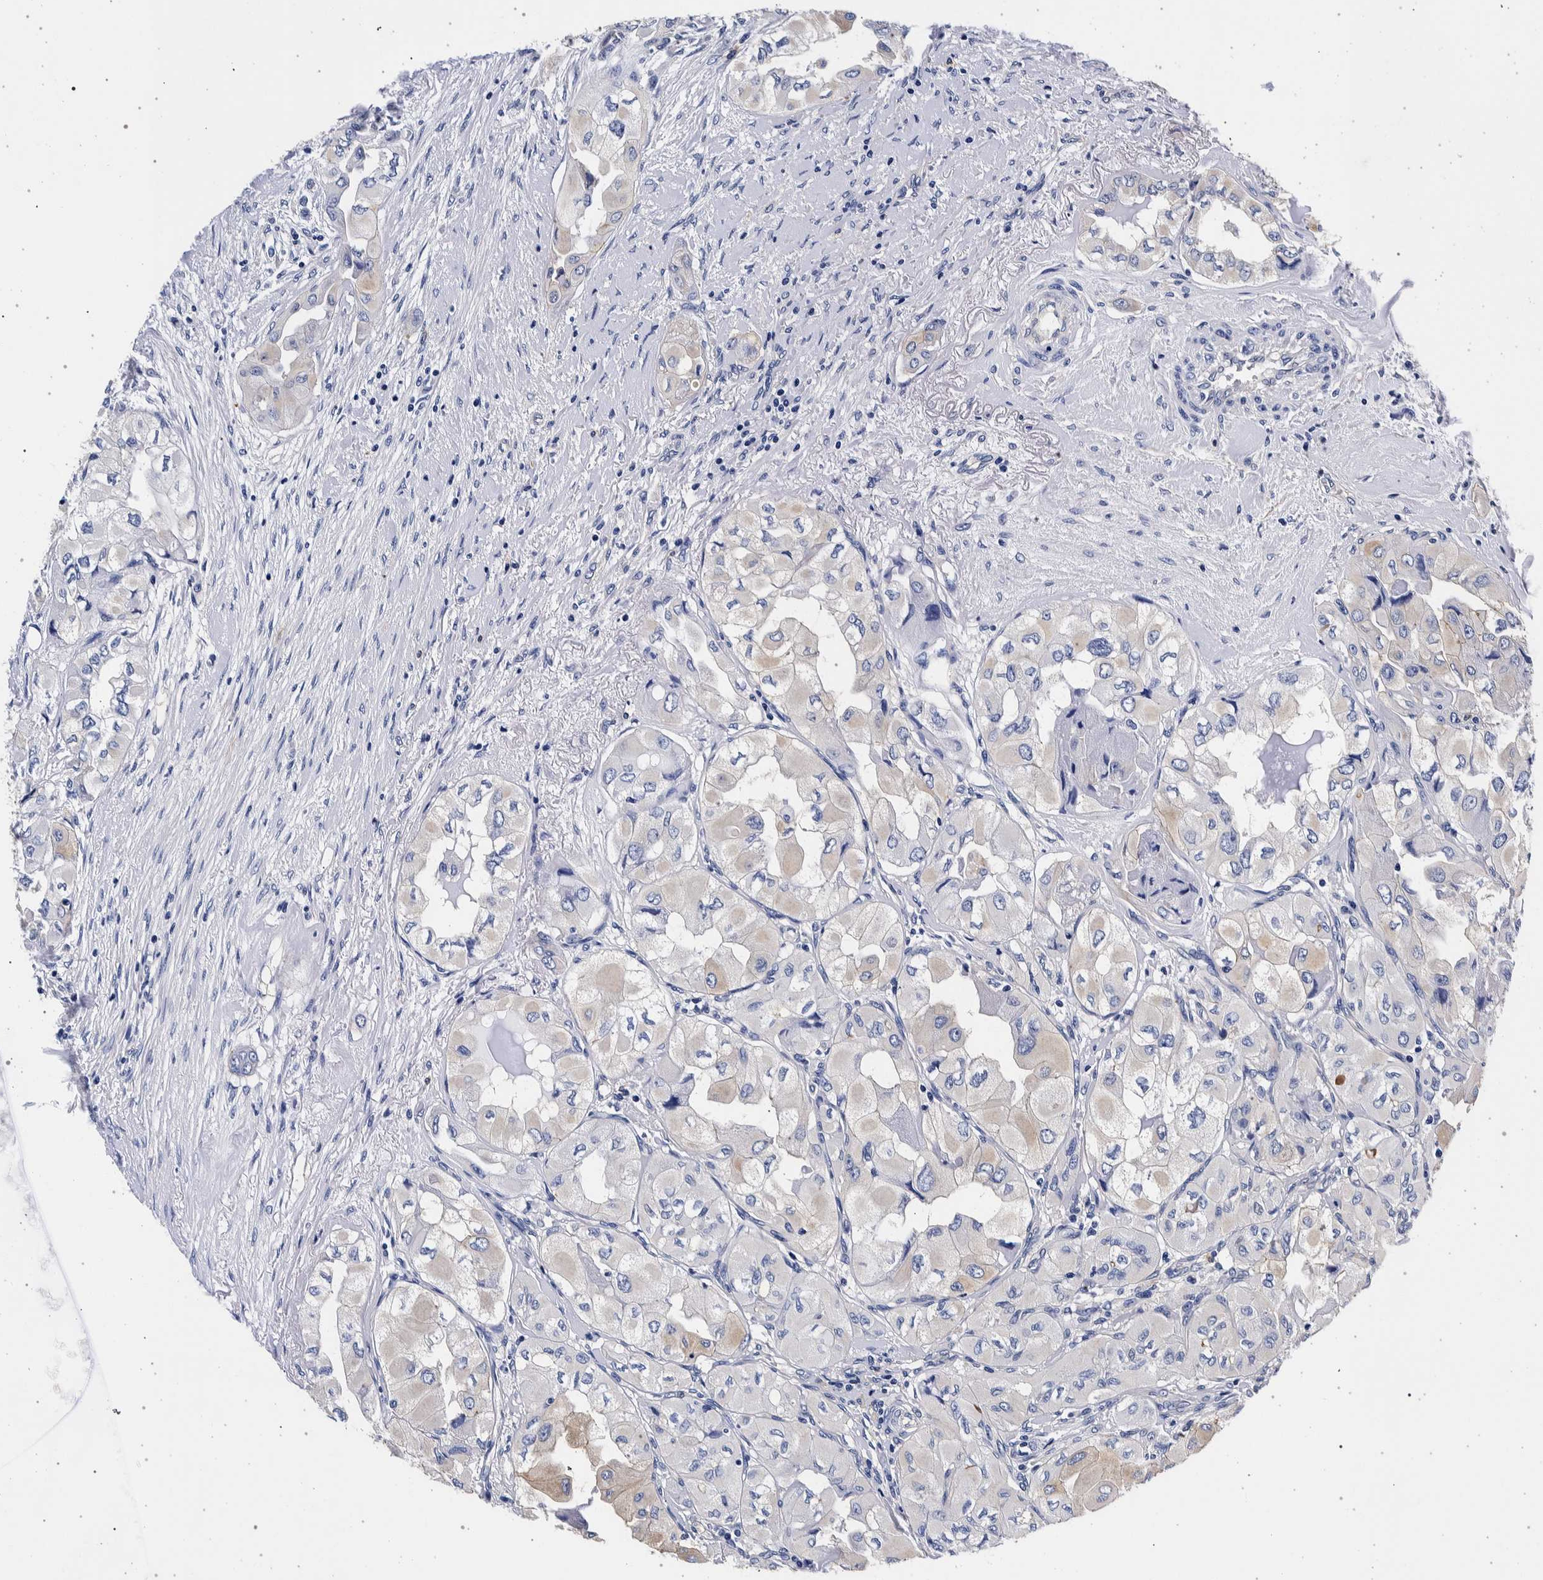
{"staining": {"intensity": "negative", "quantity": "none", "location": "none"}, "tissue": "thyroid cancer", "cell_type": "Tumor cells", "image_type": "cancer", "snomed": [{"axis": "morphology", "description": "Papillary adenocarcinoma, NOS"}, {"axis": "topography", "description": "Thyroid gland"}], "caption": "Tumor cells are negative for protein expression in human papillary adenocarcinoma (thyroid).", "gene": "NIBAN2", "patient": {"sex": "female", "age": 59}}